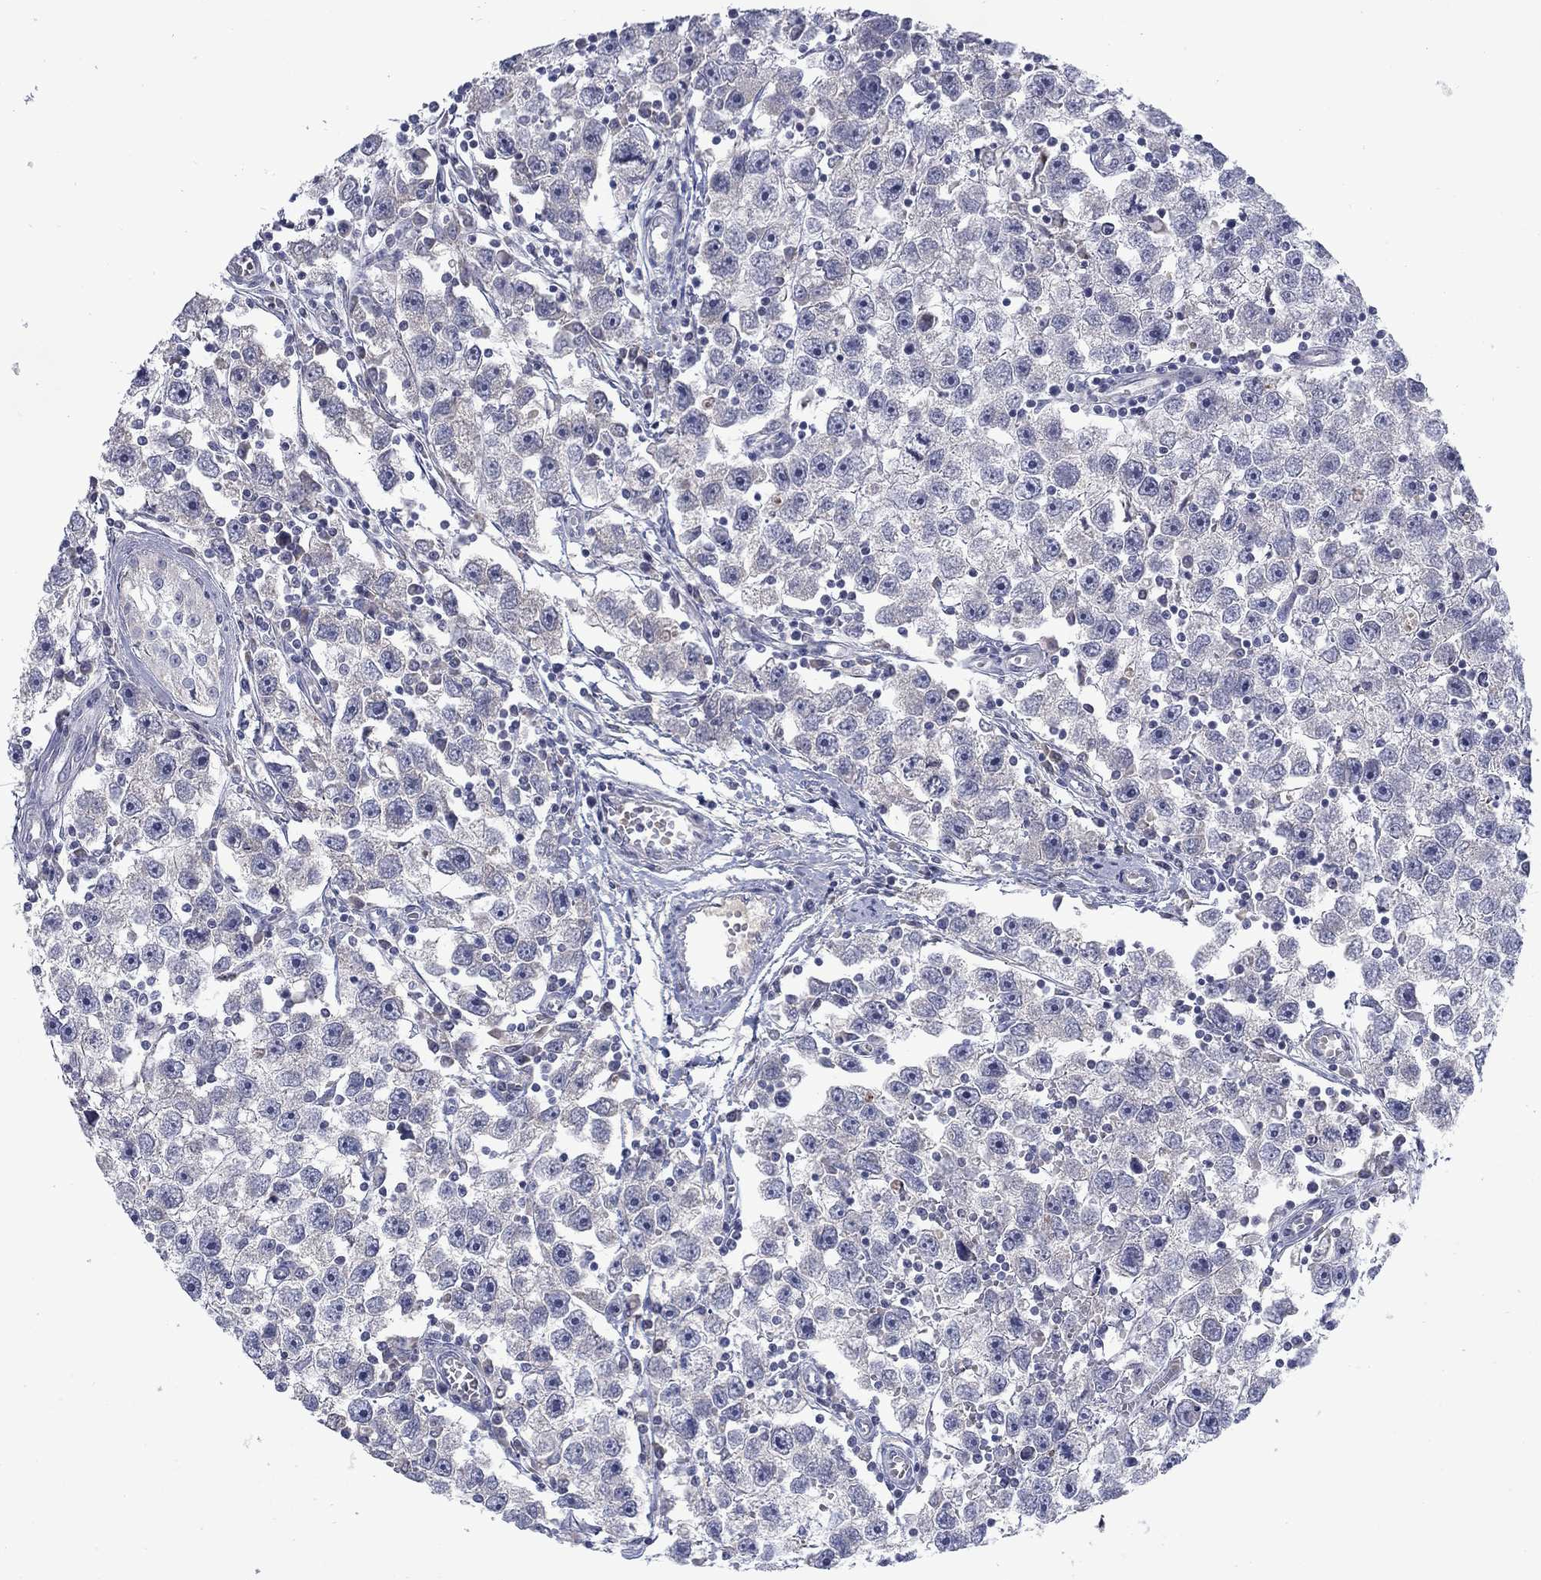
{"staining": {"intensity": "strong", "quantity": "<25%", "location": "cytoplasmic/membranous"}, "tissue": "testis cancer", "cell_type": "Tumor cells", "image_type": "cancer", "snomed": [{"axis": "morphology", "description": "Seminoma, NOS"}, {"axis": "topography", "description": "Testis"}], "caption": "Testis cancer (seminoma) stained with DAB (3,3'-diaminobenzidine) immunohistochemistry (IHC) demonstrates medium levels of strong cytoplasmic/membranous positivity in approximately <25% of tumor cells. (IHC, brightfield microscopy, high magnification).", "gene": "FRK", "patient": {"sex": "male", "age": 30}}